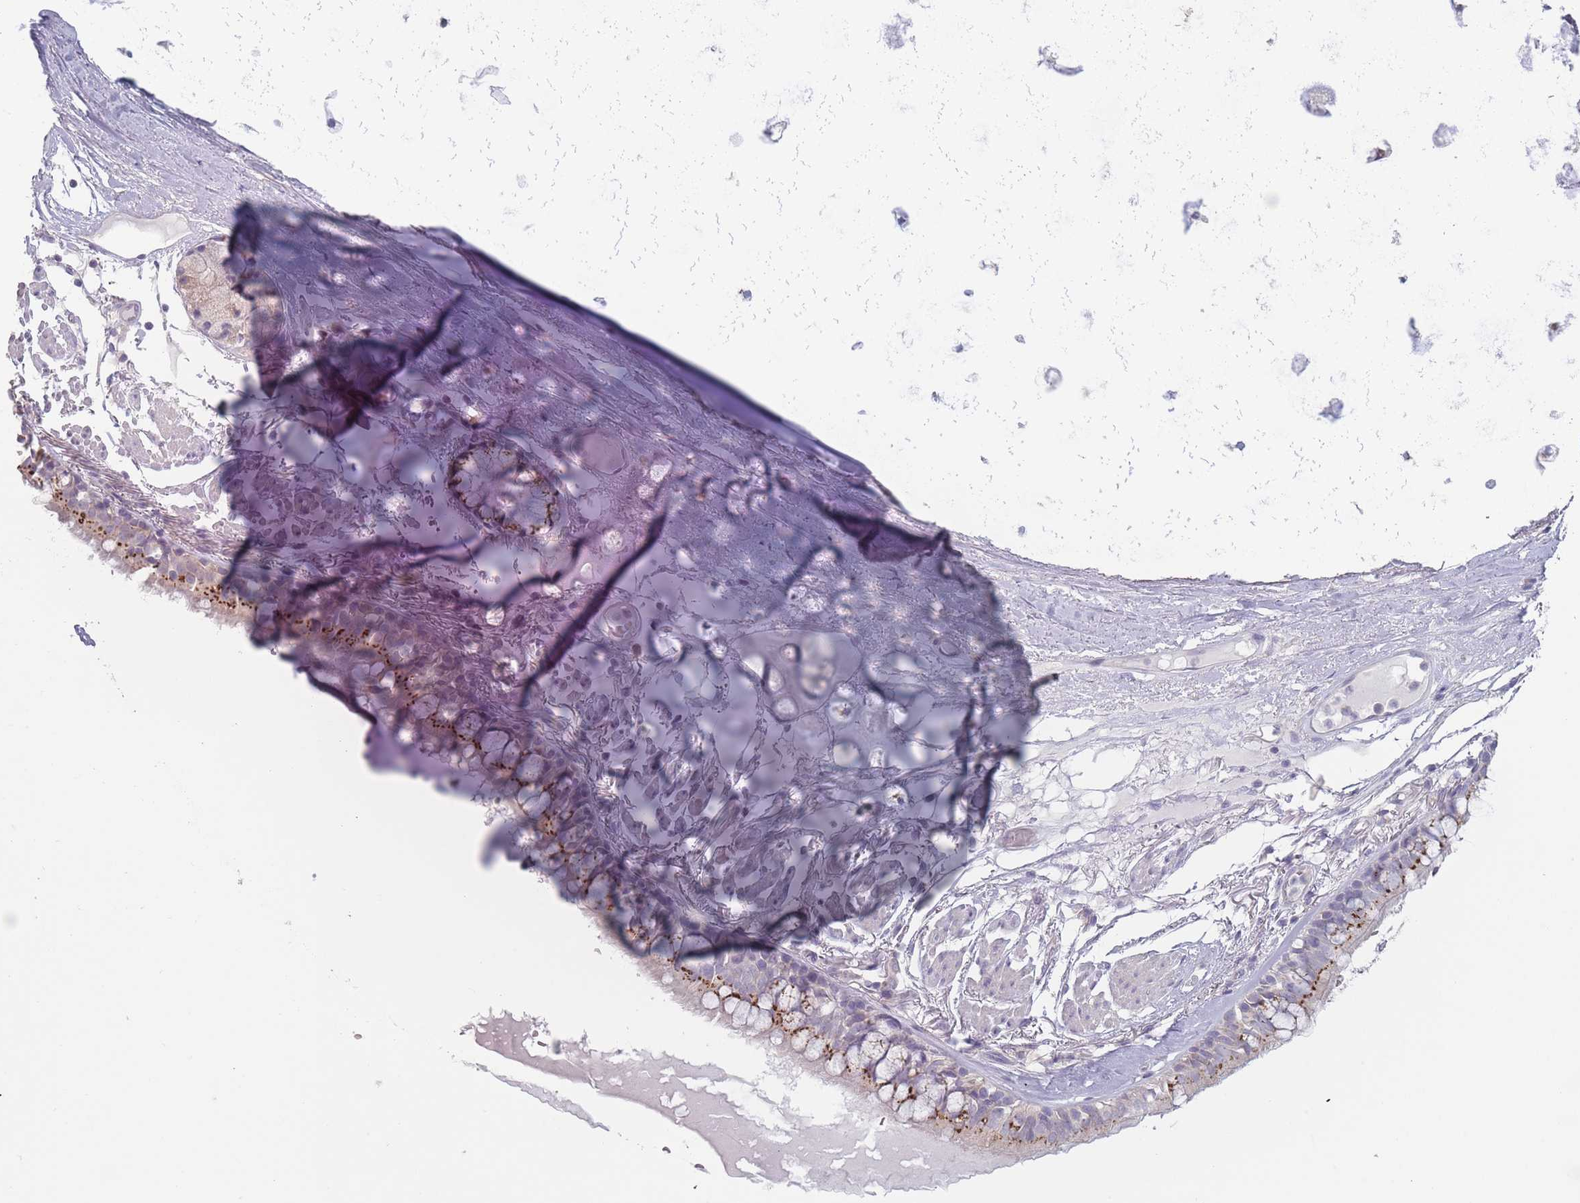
{"staining": {"intensity": "strong", "quantity": "25%-75%", "location": "cytoplasmic/membranous"}, "tissue": "bronchus", "cell_type": "Respiratory epithelial cells", "image_type": "normal", "snomed": [{"axis": "morphology", "description": "Normal tissue, NOS"}, {"axis": "topography", "description": "Bronchus"}], "caption": "Immunohistochemical staining of normal human bronchus displays high levels of strong cytoplasmic/membranous positivity in approximately 25%-75% of respiratory epithelial cells.", "gene": "AKAIN1", "patient": {"sex": "male", "age": 70}}